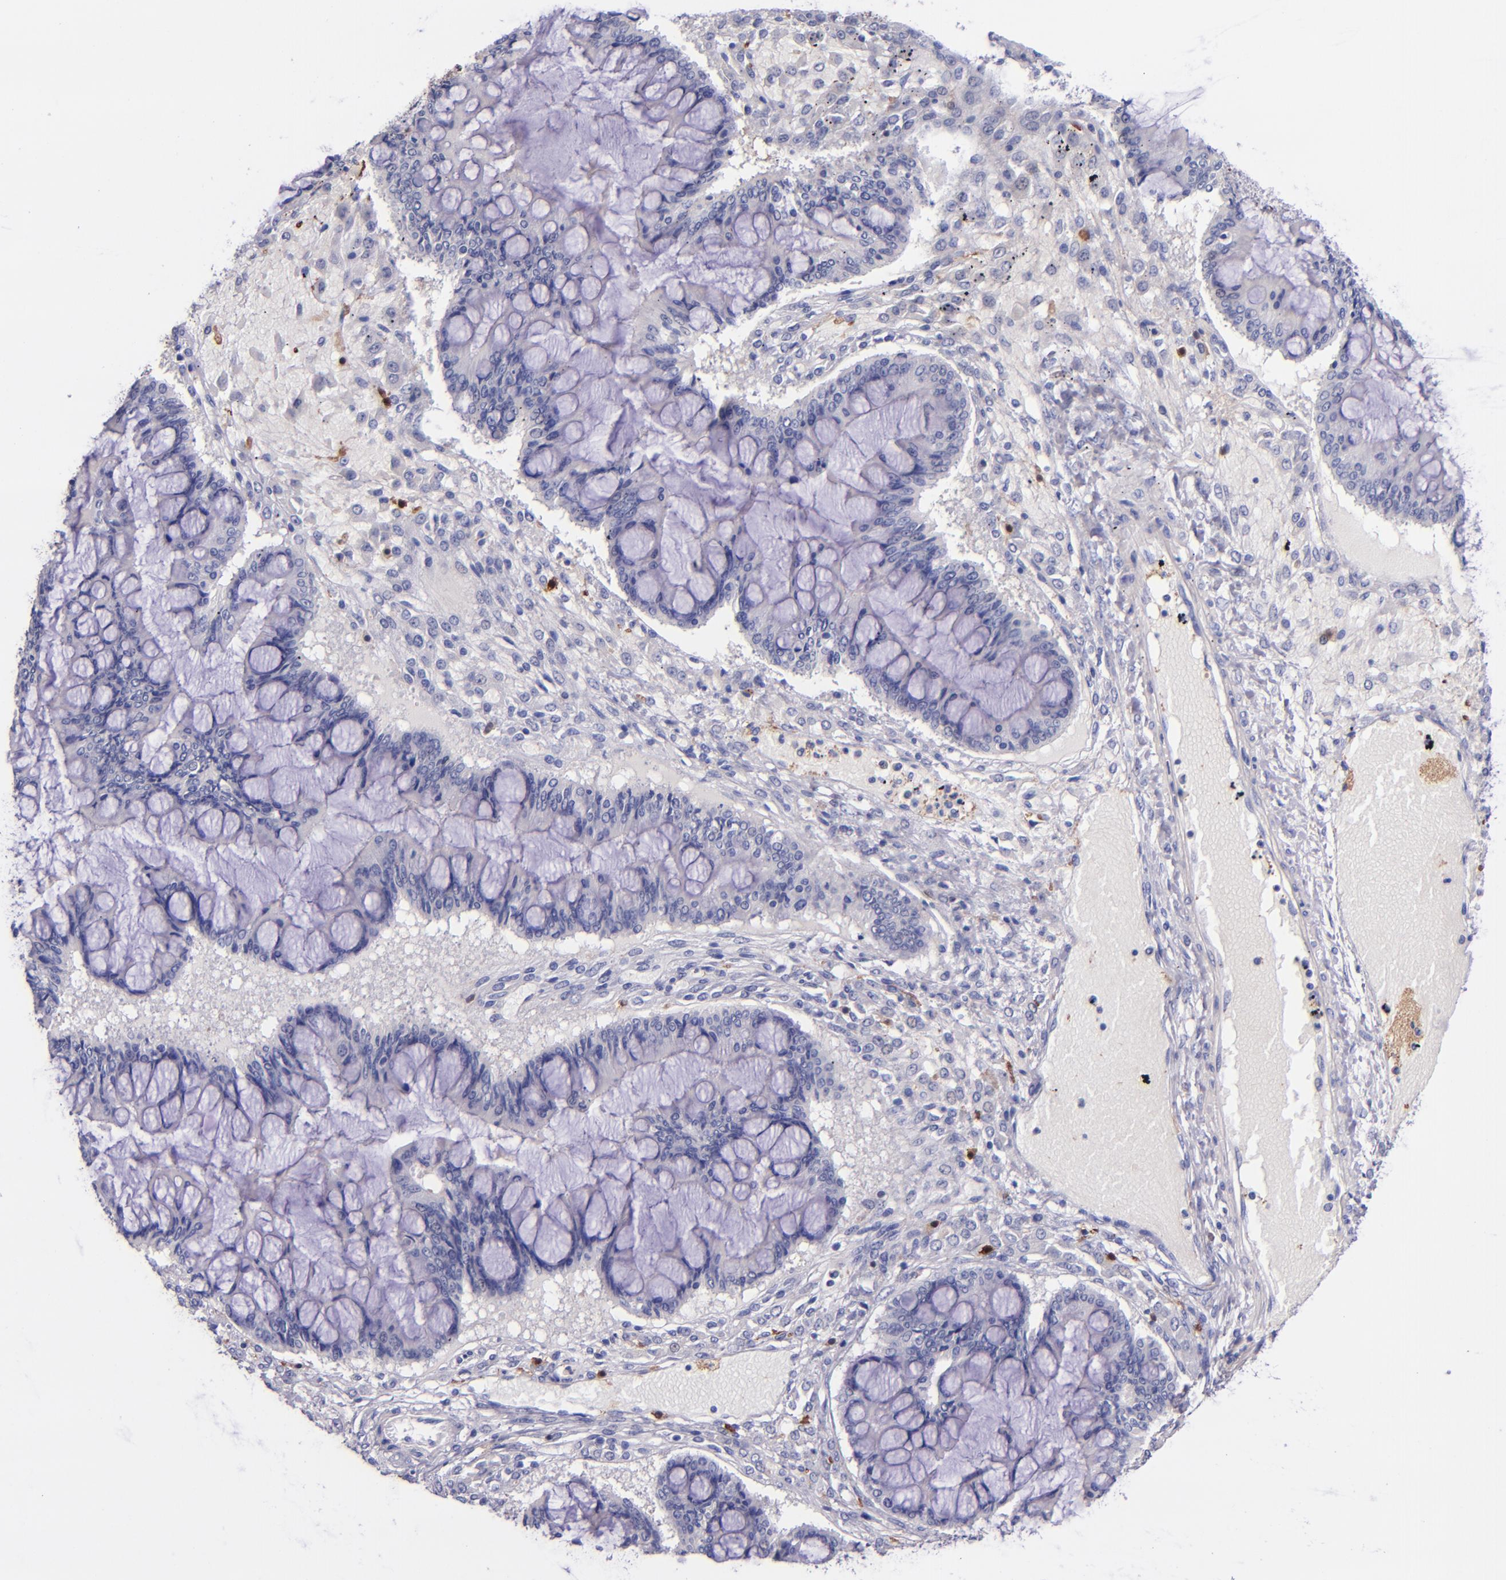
{"staining": {"intensity": "negative", "quantity": "none", "location": "none"}, "tissue": "ovarian cancer", "cell_type": "Tumor cells", "image_type": "cancer", "snomed": [{"axis": "morphology", "description": "Cystadenocarcinoma, mucinous, NOS"}, {"axis": "topography", "description": "Ovary"}], "caption": "This image is of mucinous cystadenocarcinoma (ovarian) stained with immunohistochemistry (IHC) to label a protein in brown with the nuclei are counter-stained blue. There is no positivity in tumor cells.", "gene": "F13A1", "patient": {"sex": "female", "age": 73}}